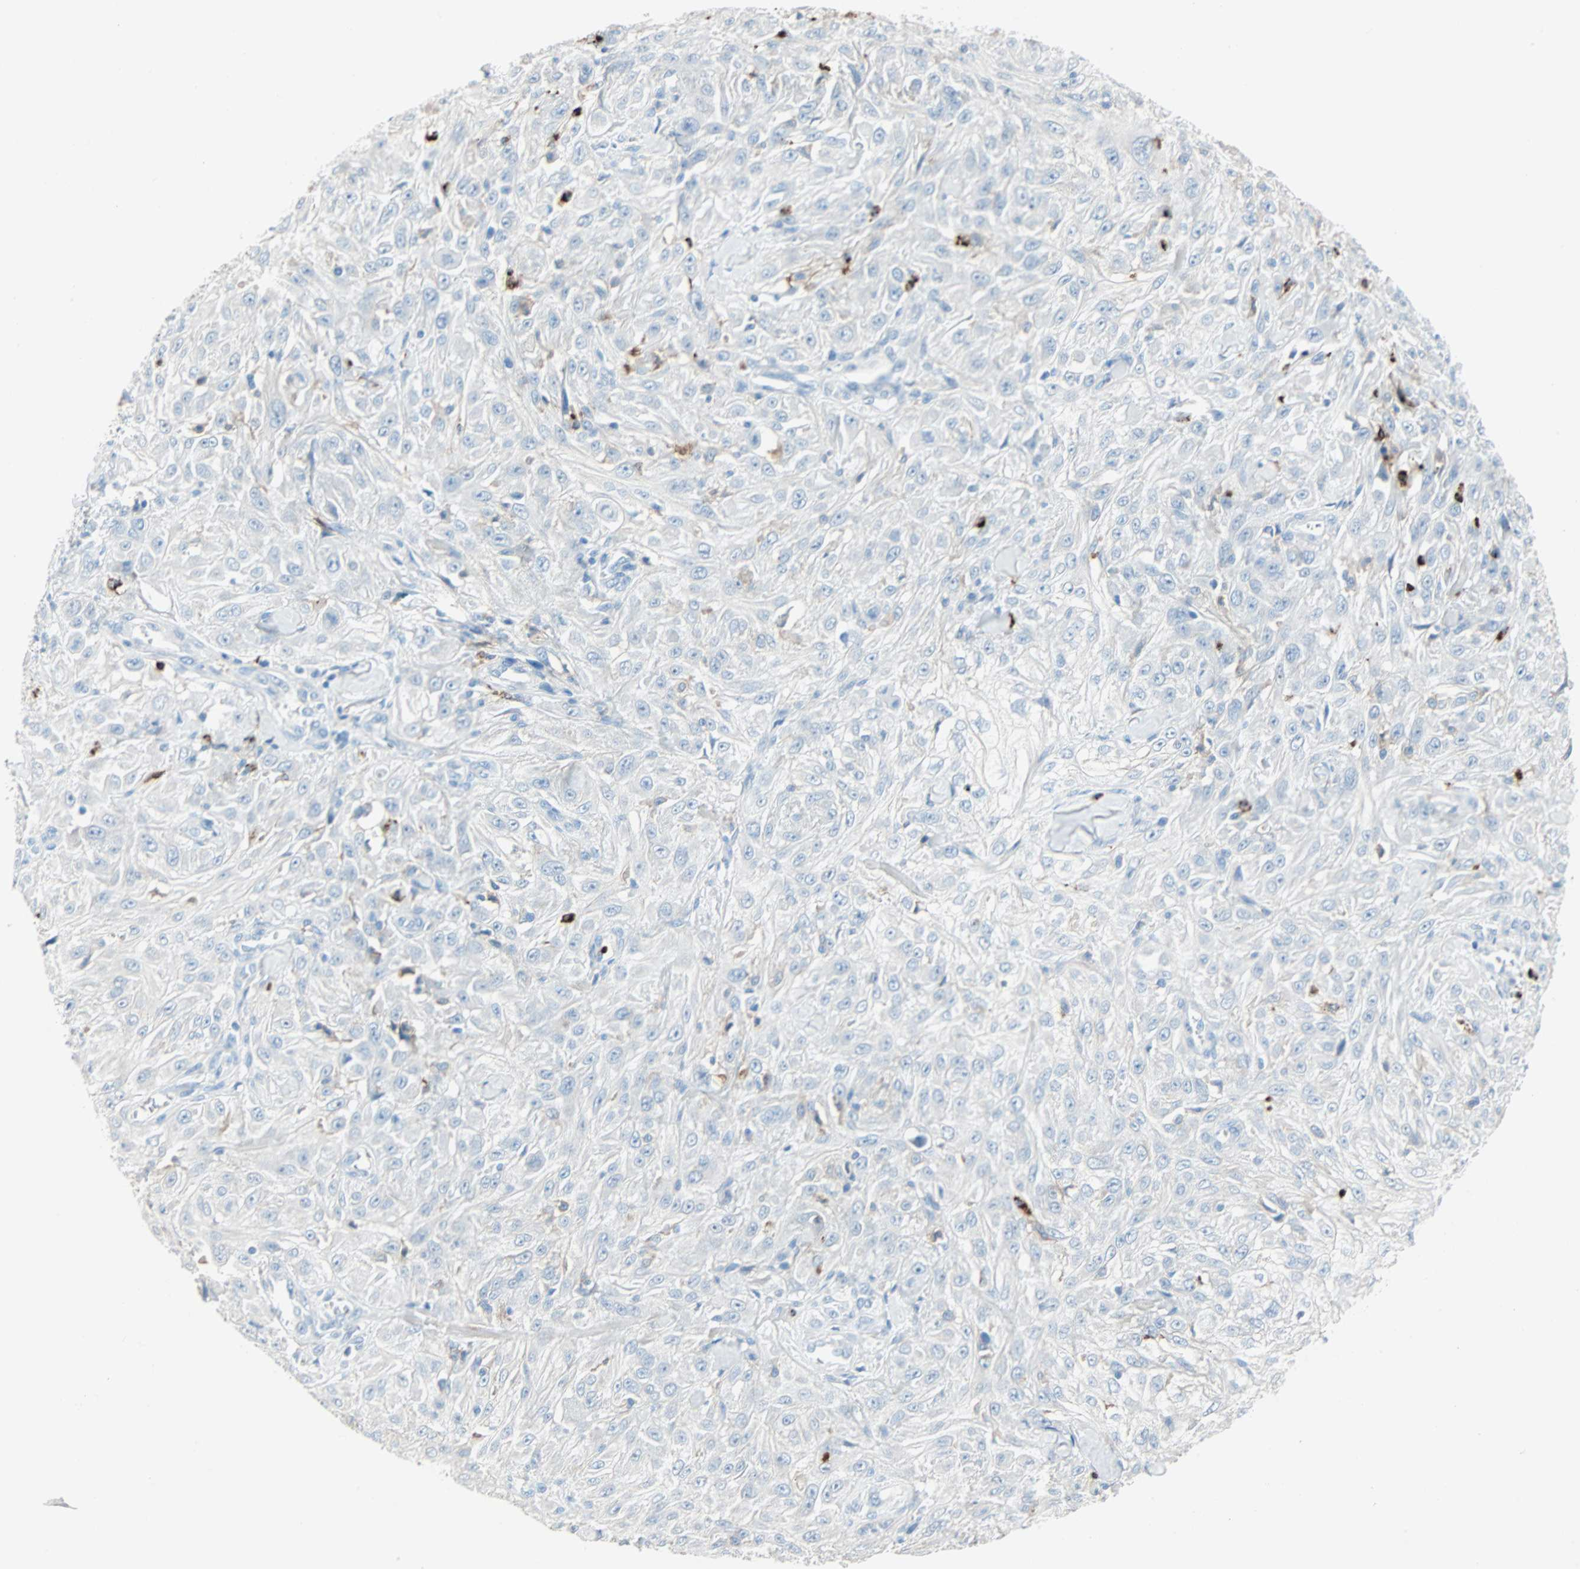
{"staining": {"intensity": "negative", "quantity": "none", "location": "none"}, "tissue": "skin cancer", "cell_type": "Tumor cells", "image_type": "cancer", "snomed": [{"axis": "morphology", "description": "Squamous cell carcinoma, NOS"}, {"axis": "morphology", "description": "Squamous cell carcinoma, metastatic, NOS"}, {"axis": "topography", "description": "Skin"}, {"axis": "topography", "description": "Lymph node"}], "caption": "Human skin squamous cell carcinoma stained for a protein using immunohistochemistry demonstrates no staining in tumor cells.", "gene": "CLEC4A", "patient": {"sex": "male", "age": 75}}